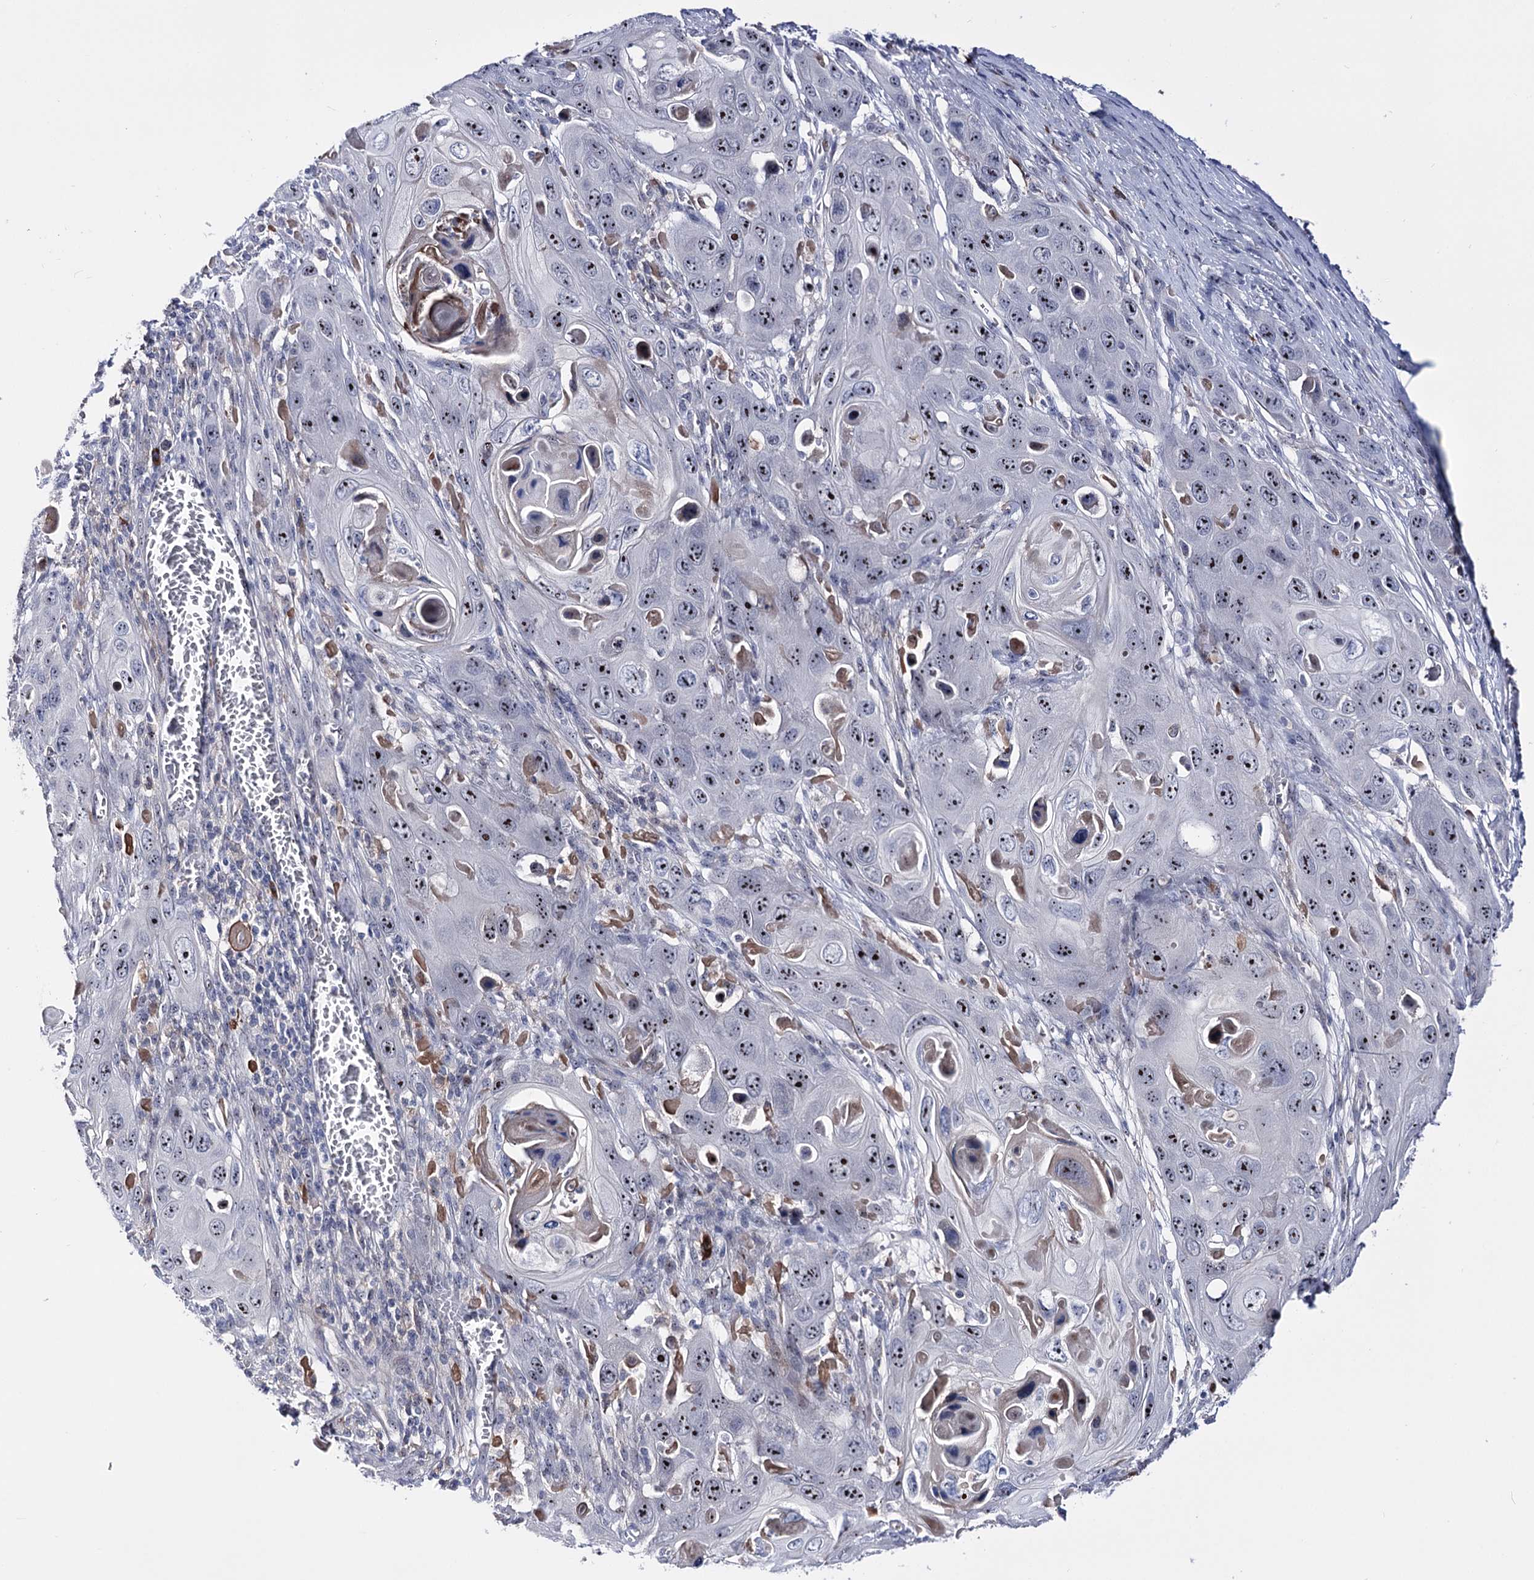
{"staining": {"intensity": "moderate", "quantity": ">75%", "location": "nuclear"}, "tissue": "skin cancer", "cell_type": "Tumor cells", "image_type": "cancer", "snomed": [{"axis": "morphology", "description": "Squamous cell carcinoma, NOS"}, {"axis": "topography", "description": "Skin"}], "caption": "Moderate nuclear staining is appreciated in about >75% of tumor cells in skin cancer.", "gene": "PCGF5", "patient": {"sex": "male", "age": 55}}